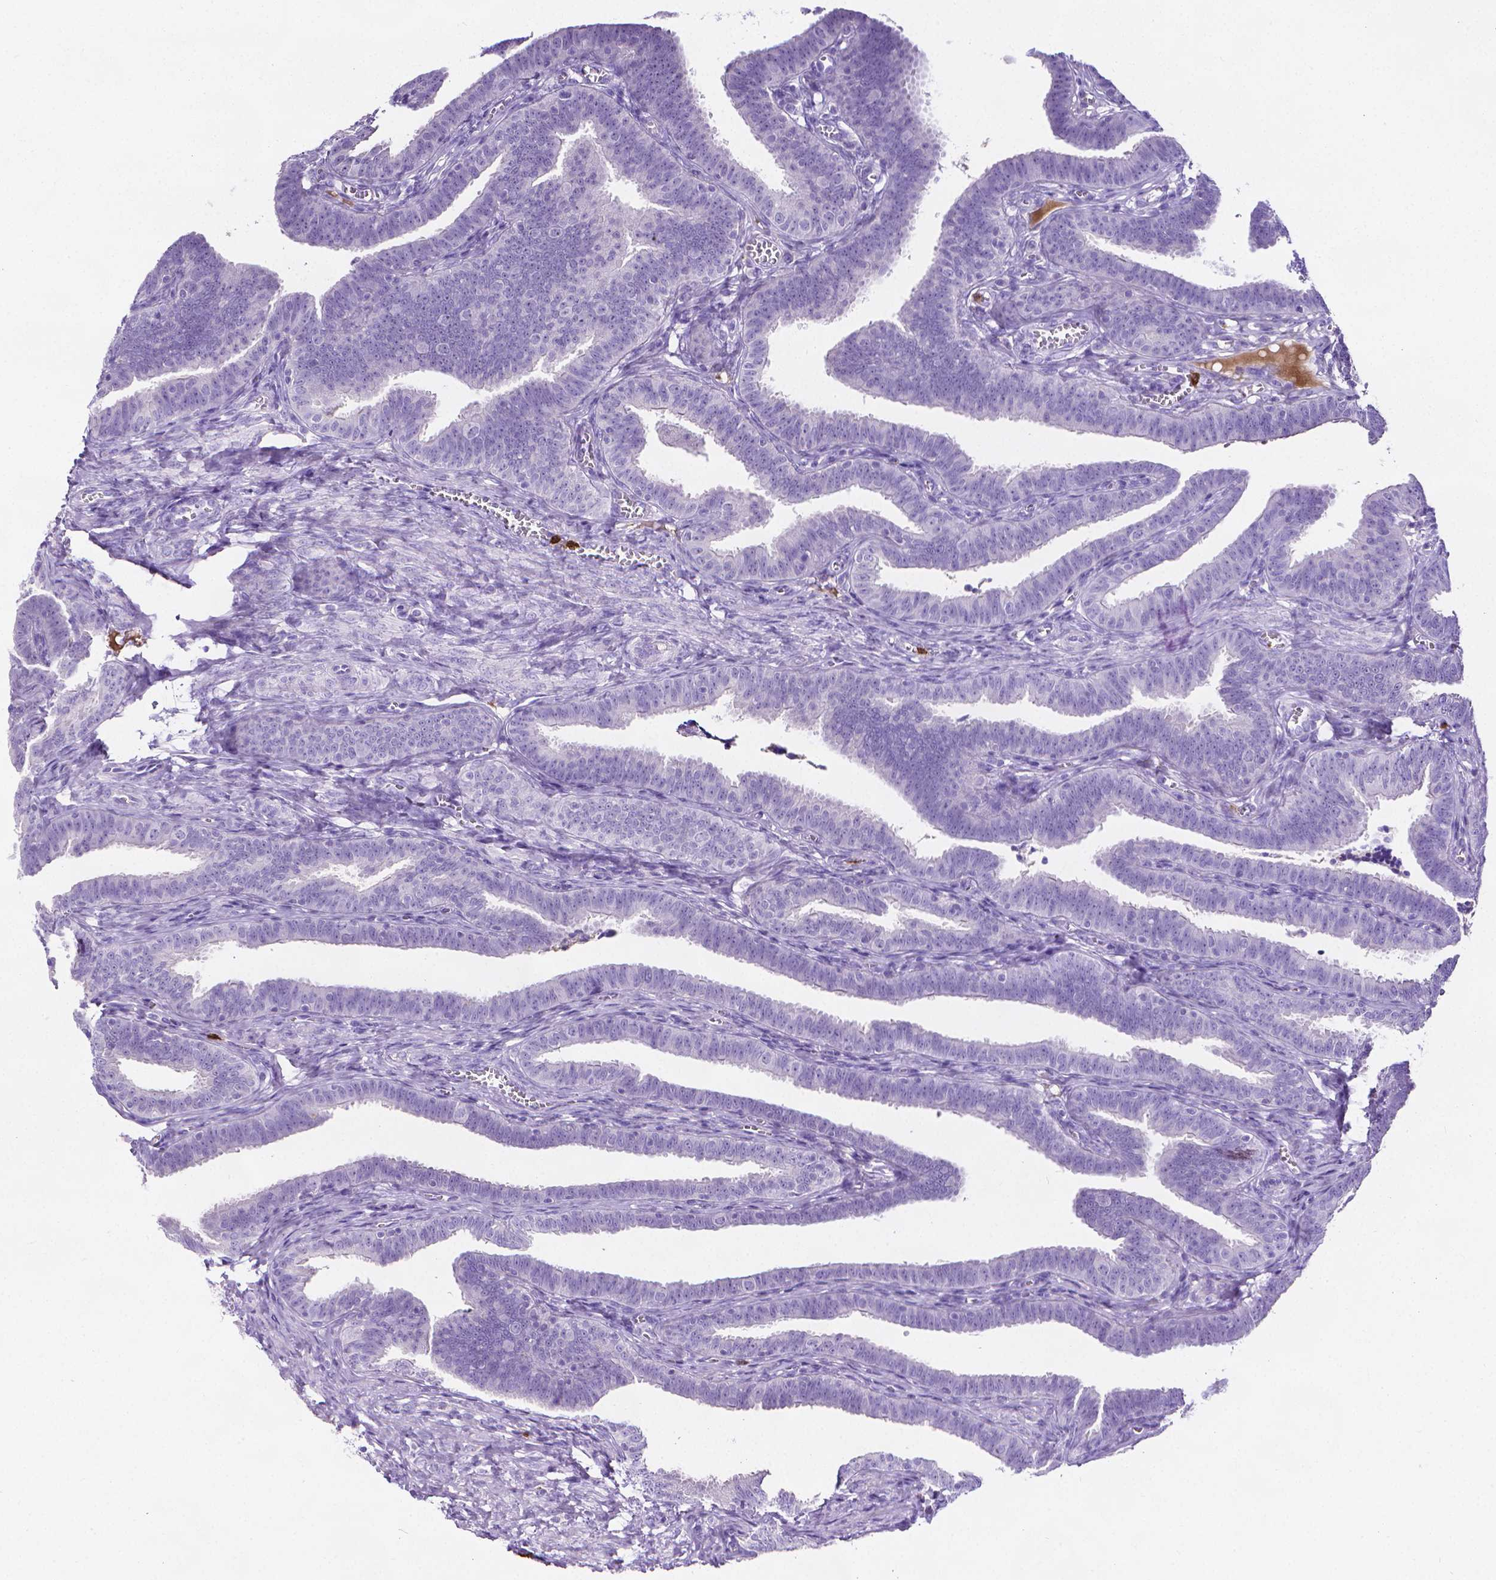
{"staining": {"intensity": "negative", "quantity": "none", "location": "none"}, "tissue": "fallopian tube", "cell_type": "Glandular cells", "image_type": "normal", "snomed": [{"axis": "morphology", "description": "Normal tissue, NOS"}, {"axis": "topography", "description": "Fallopian tube"}], "caption": "The micrograph reveals no staining of glandular cells in normal fallopian tube. Brightfield microscopy of IHC stained with DAB (3,3'-diaminobenzidine) (brown) and hematoxylin (blue), captured at high magnification.", "gene": "MMP9", "patient": {"sex": "female", "age": 25}}